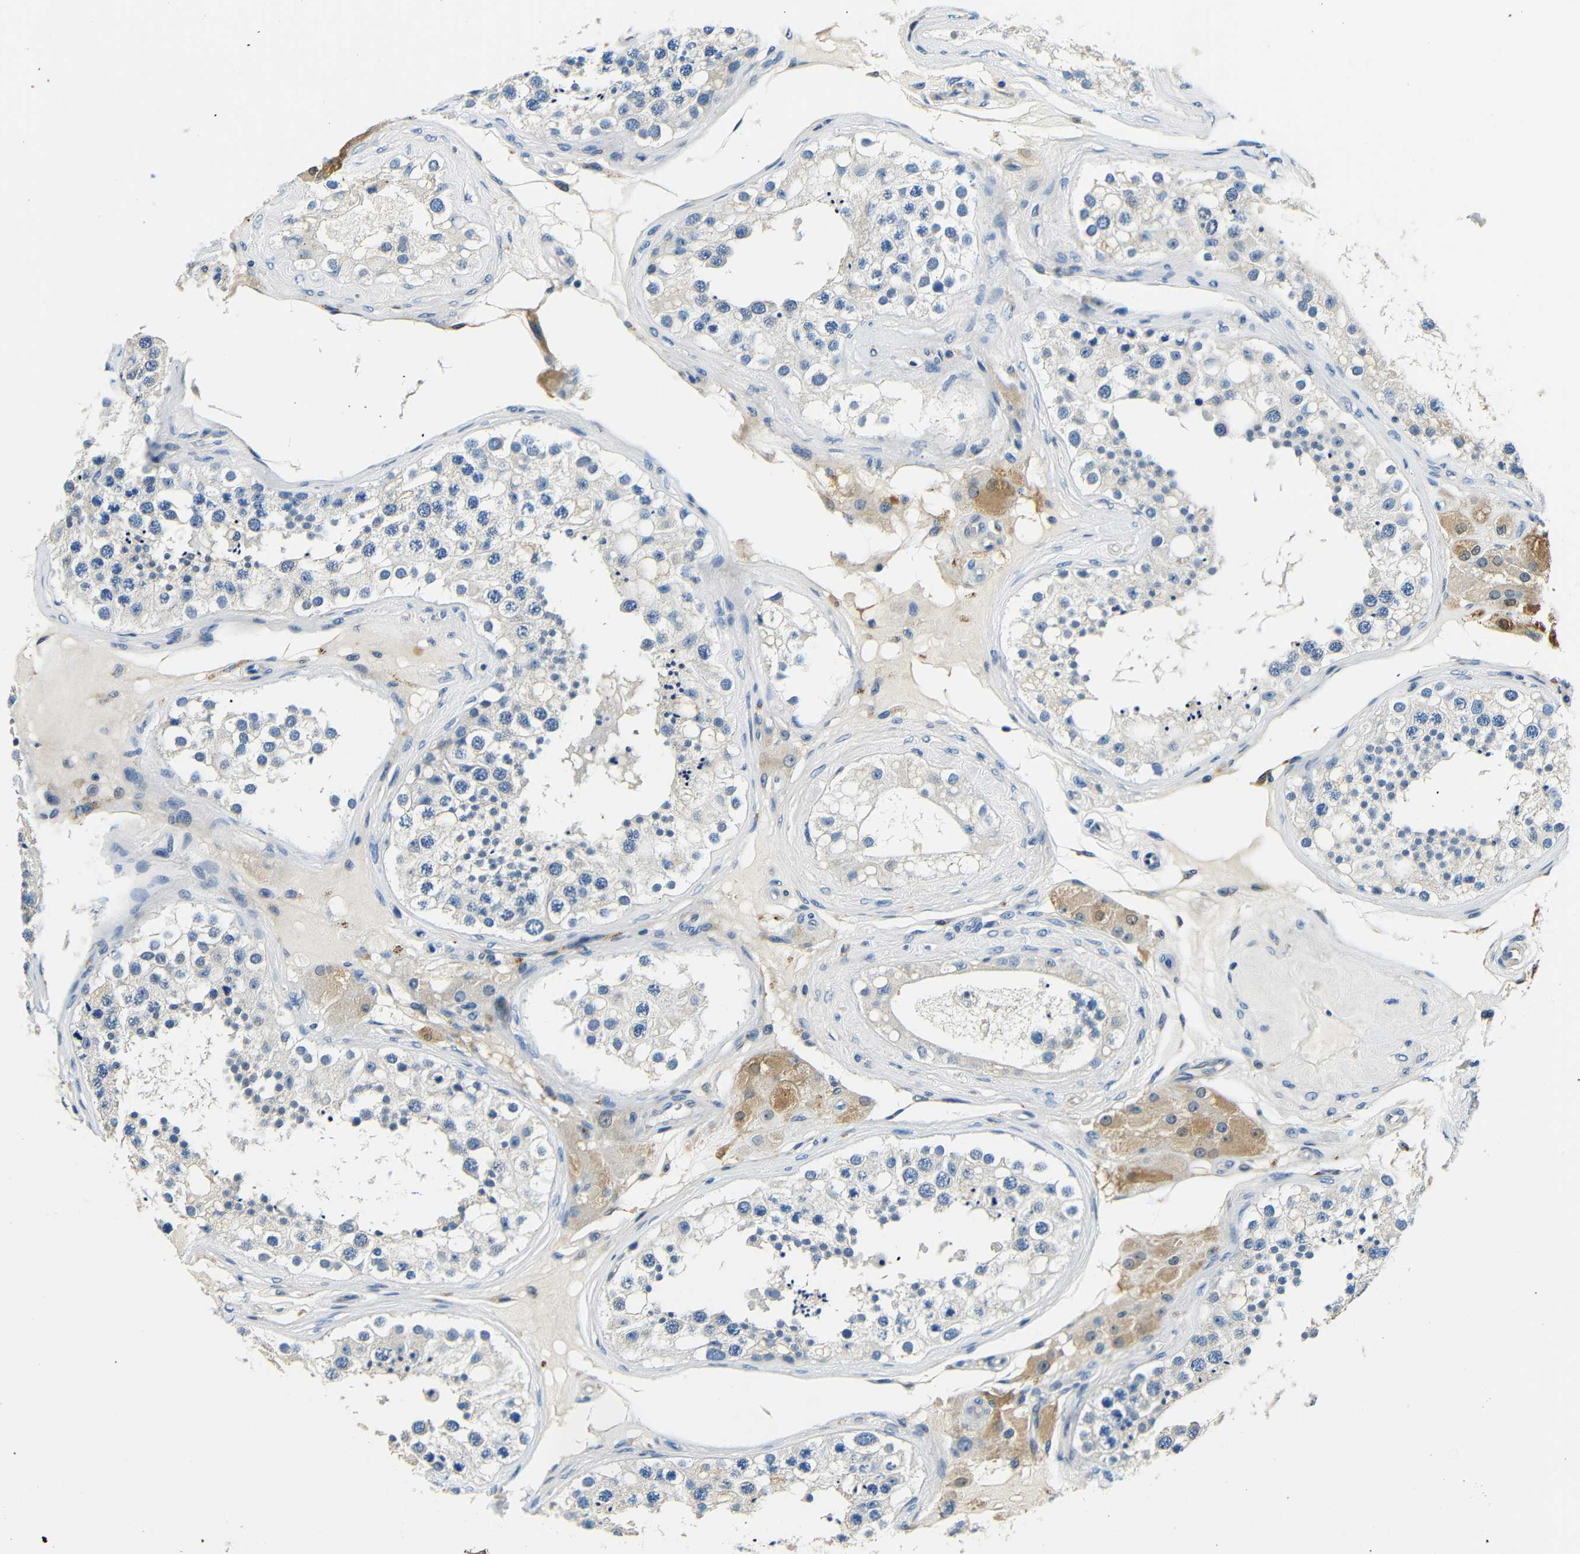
{"staining": {"intensity": "negative", "quantity": "none", "location": "none"}, "tissue": "testis", "cell_type": "Cells in seminiferous ducts", "image_type": "normal", "snomed": [{"axis": "morphology", "description": "Normal tissue, NOS"}, {"axis": "topography", "description": "Testis"}], "caption": "DAB (3,3'-diaminobenzidine) immunohistochemical staining of normal testis demonstrates no significant staining in cells in seminiferous ducts.", "gene": "FMO5", "patient": {"sex": "male", "age": 68}}